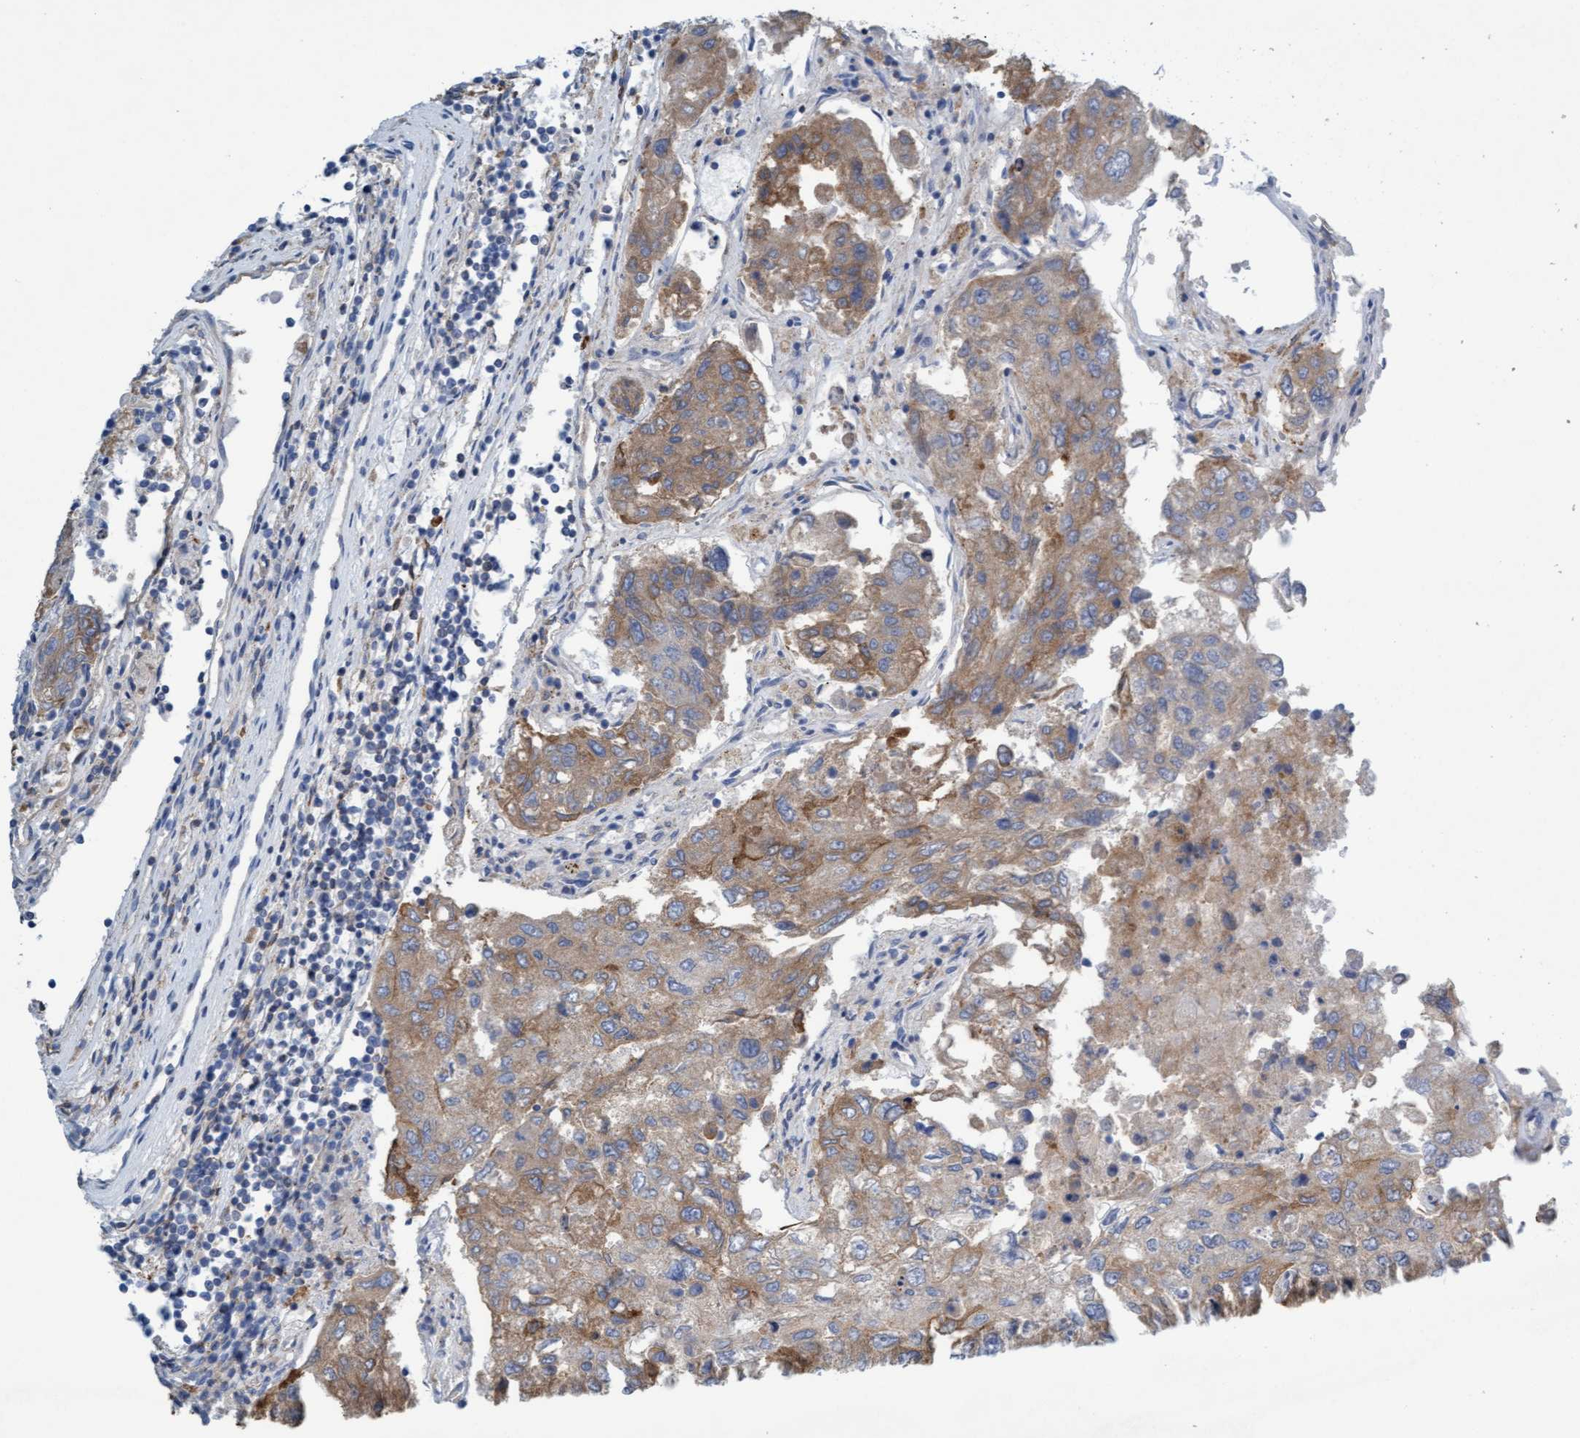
{"staining": {"intensity": "moderate", "quantity": ">75%", "location": "cytoplasmic/membranous"}, "tissue": "urothelial cancer", "cell_type": "Tumor cells", "image_type": "cancer", "snomed": [{"axis": "morphology", "description": "Urothelial carcinoma, High grade"}, {"axis": "topography", "description": "Lymph node"}, {"axis": "topography", "description": "Urinary bladder"}], "caption": "This is a photomicrograph of immunohistochemistry (IHC) staining of urothelial cancer, which shows moderate positivity in the cytoplasmic/membranous of tumor cells.", "gene": "SIGIRR", "patient": {"sex": "male", "age": 51}}